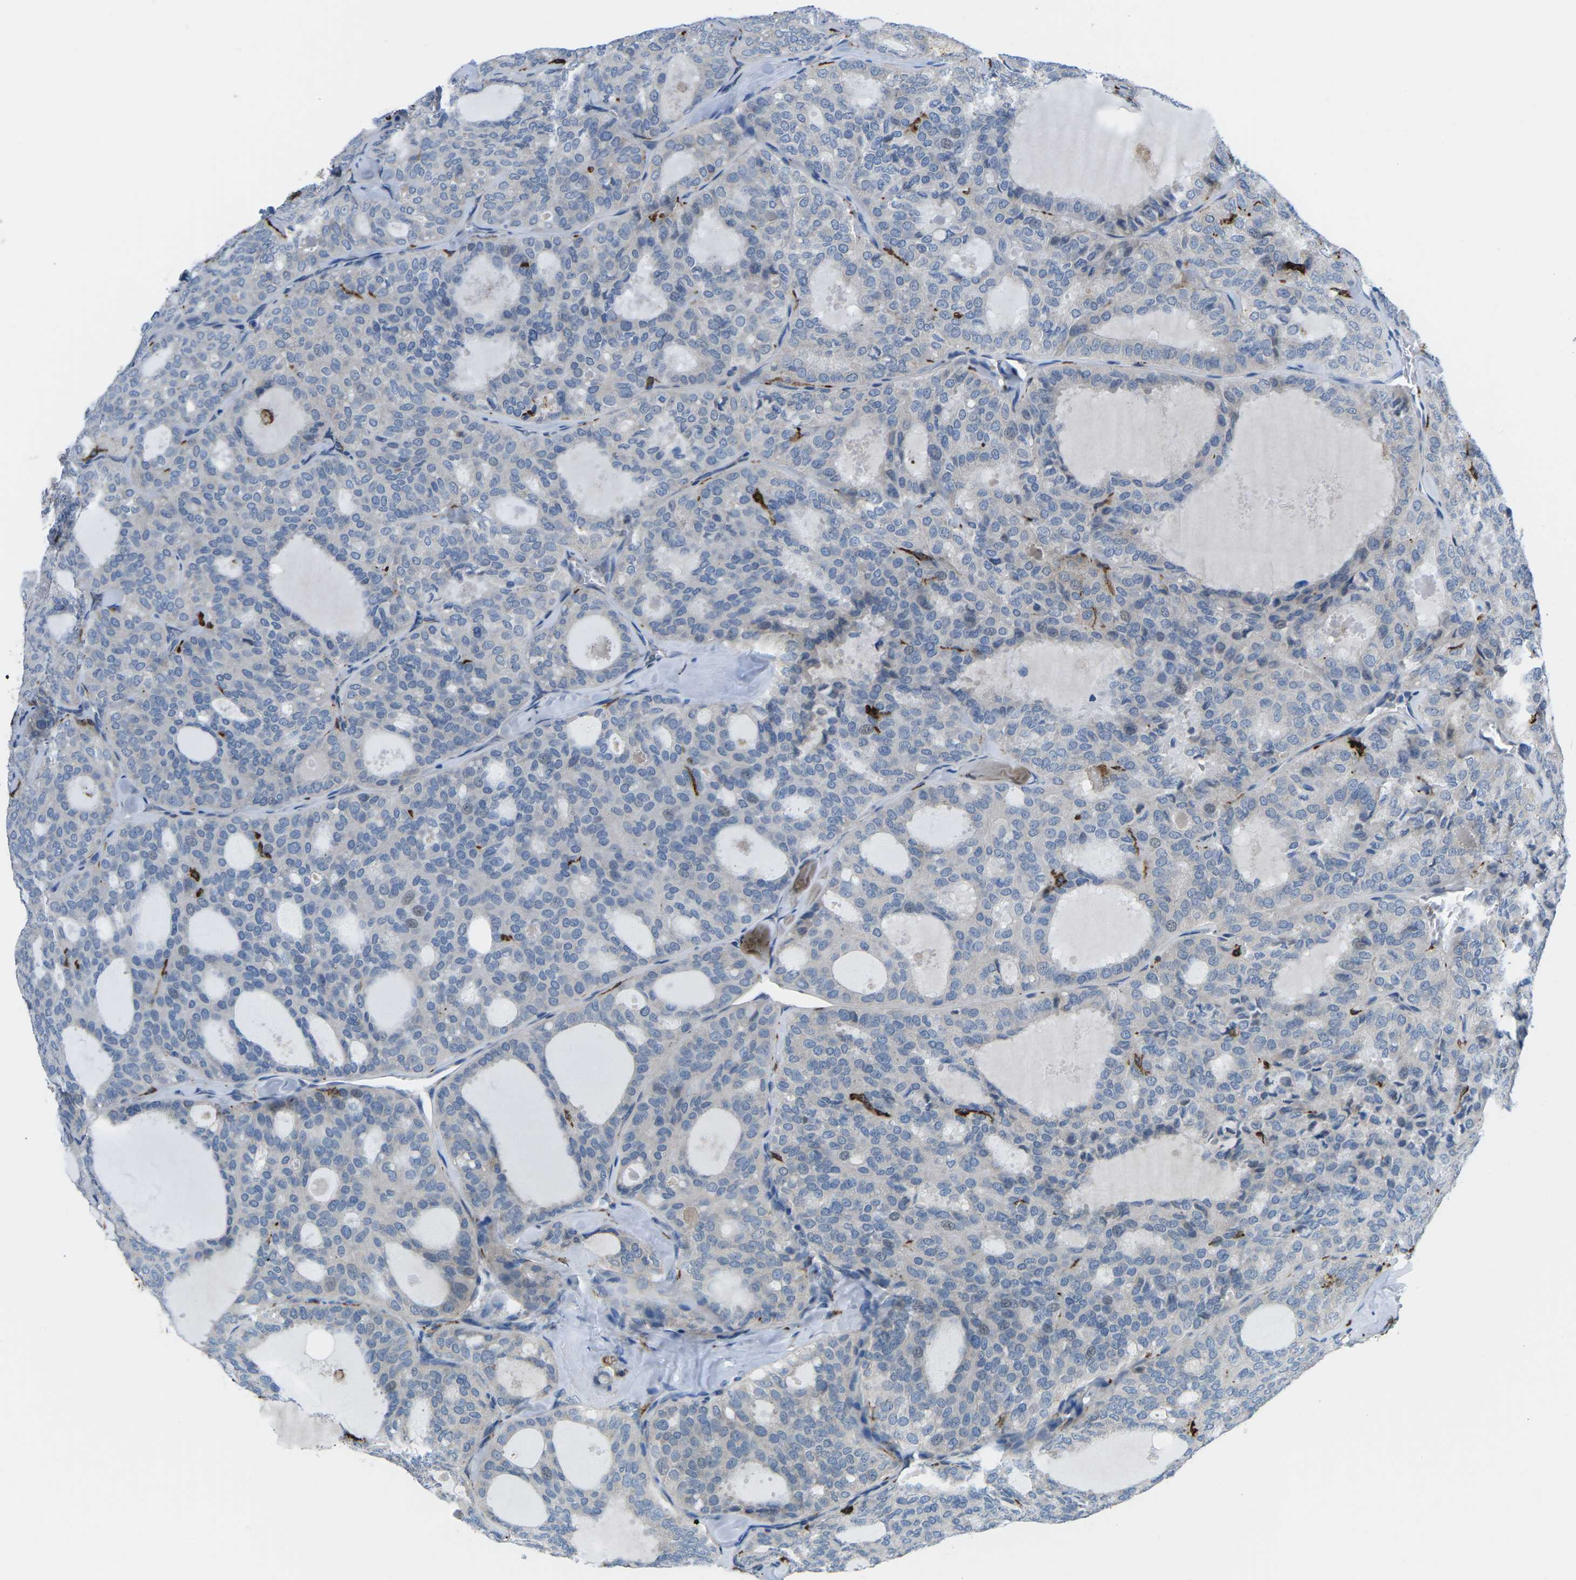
{"staining": {"intensity": "negative", "quantity": "none", "location": "none"}, "tissue": "thyroid cancer", "cell_type": "Tumor cells", "image_type": "cancer", "snomed": [{"axis": "morphology", "description": "Follicular adenoma carcinoma, NOS"}, {"axis": "topography", "description": "Thyroid gland"}], "caption": "Follicular adenoma carcinoma (thyroid) was stained to show a protein in brown. There is no significant expression in tumor cells. Nuclei are stained in blue.", "gene": "PTPN1", "patient": {"sex": "male", "age": 75}}